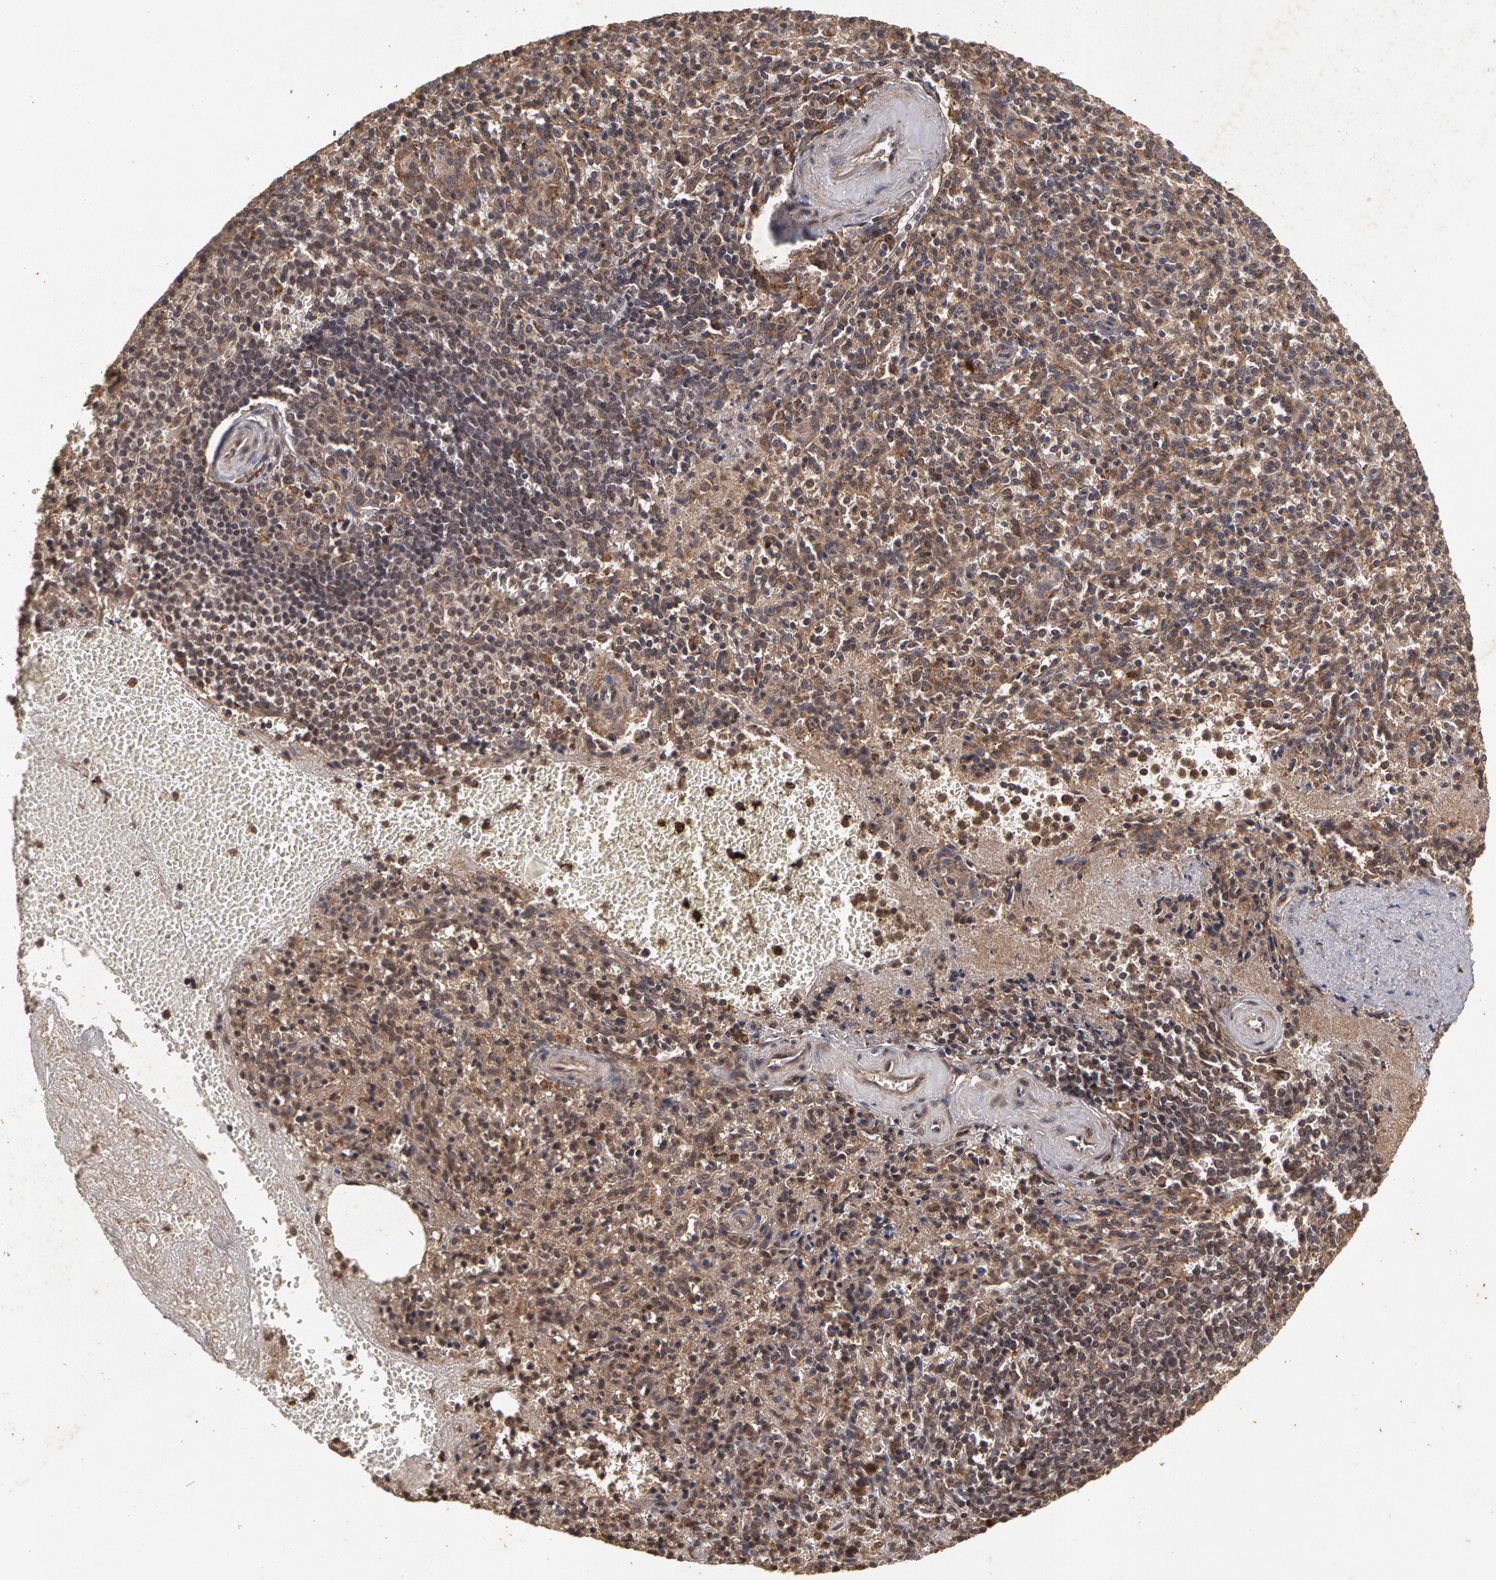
{"staining": {"intensity": "moderate", "quantity": "25%-75%", "location": "cytoplasmic/membranous"}, "tissue": "spleen", "cell_type": "Cells in red pulp", "image_type": "normal", "snomed": [{"axis": "morphology", "description": "Normal tissue, NOS"}, {"axis": "topography", "description": "Spleen"}], "caption": "This image displays IHC staining of benign spleen, with medium moderate cytoplasmic/membranous positivity in about 25%-75% of cells in red pulp.", "gene": "CALR", "patient": {"sex": "male", "age": 72}}